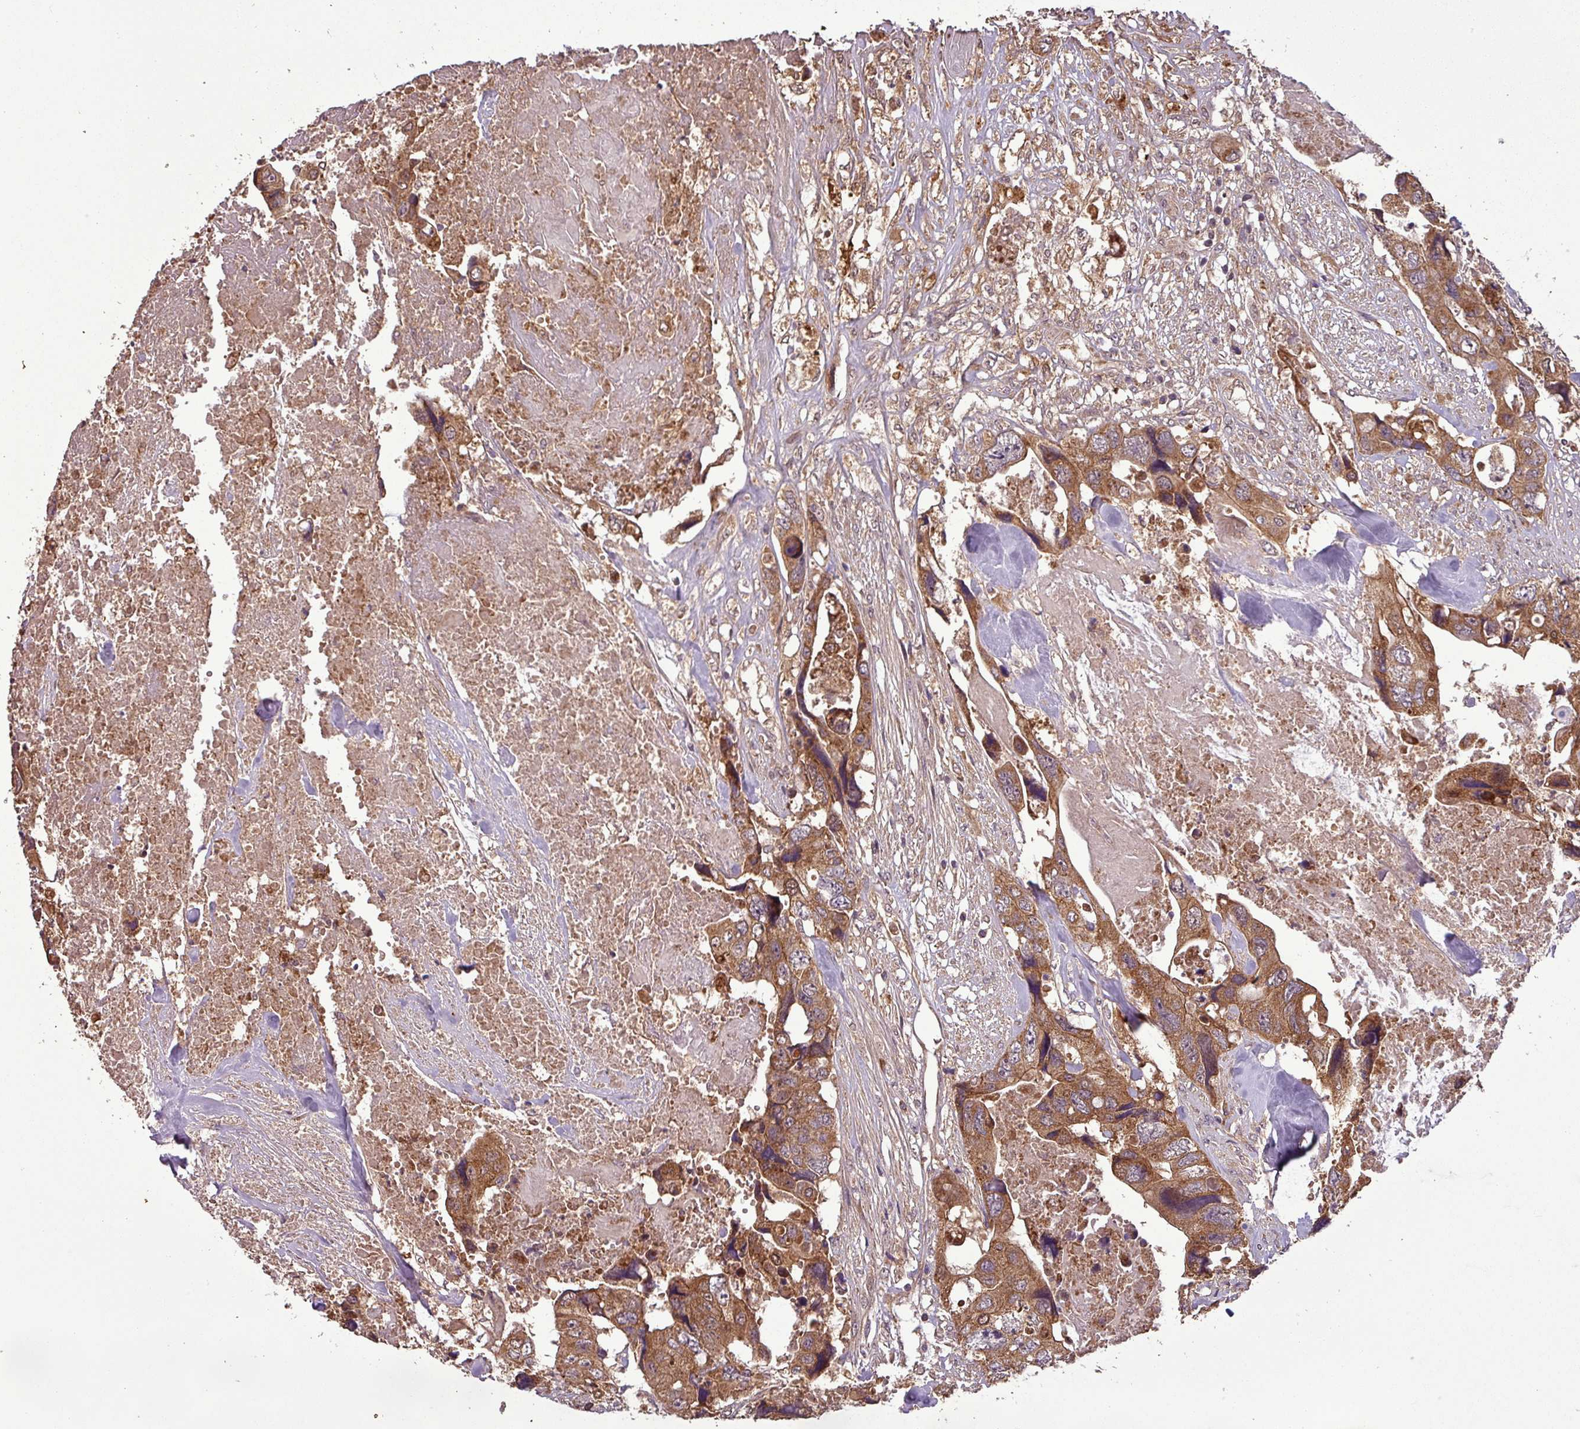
{"staining": {"intensity": "moderate", "quantity": ">75%", "location": "cytoplasmic/membranous"}, "tissue": "colorectal cancer", "cell_type": "Tumor cells", "image_type": "cancer", "snomed": [{"axis": "morphology", "description": "Adenocarcinoma, NOS"}, {"axis": "topography", "description": "Rectum"}], "caption": "About >75% of tumor cells in human adenocarcinoma (colorectal) show moderate cytoplasmic/membranous protein staining as visualized by brown immunohistochemical staining.", "gene": "NT5C3A", "patient": {"sex": "male", "age": 57}}